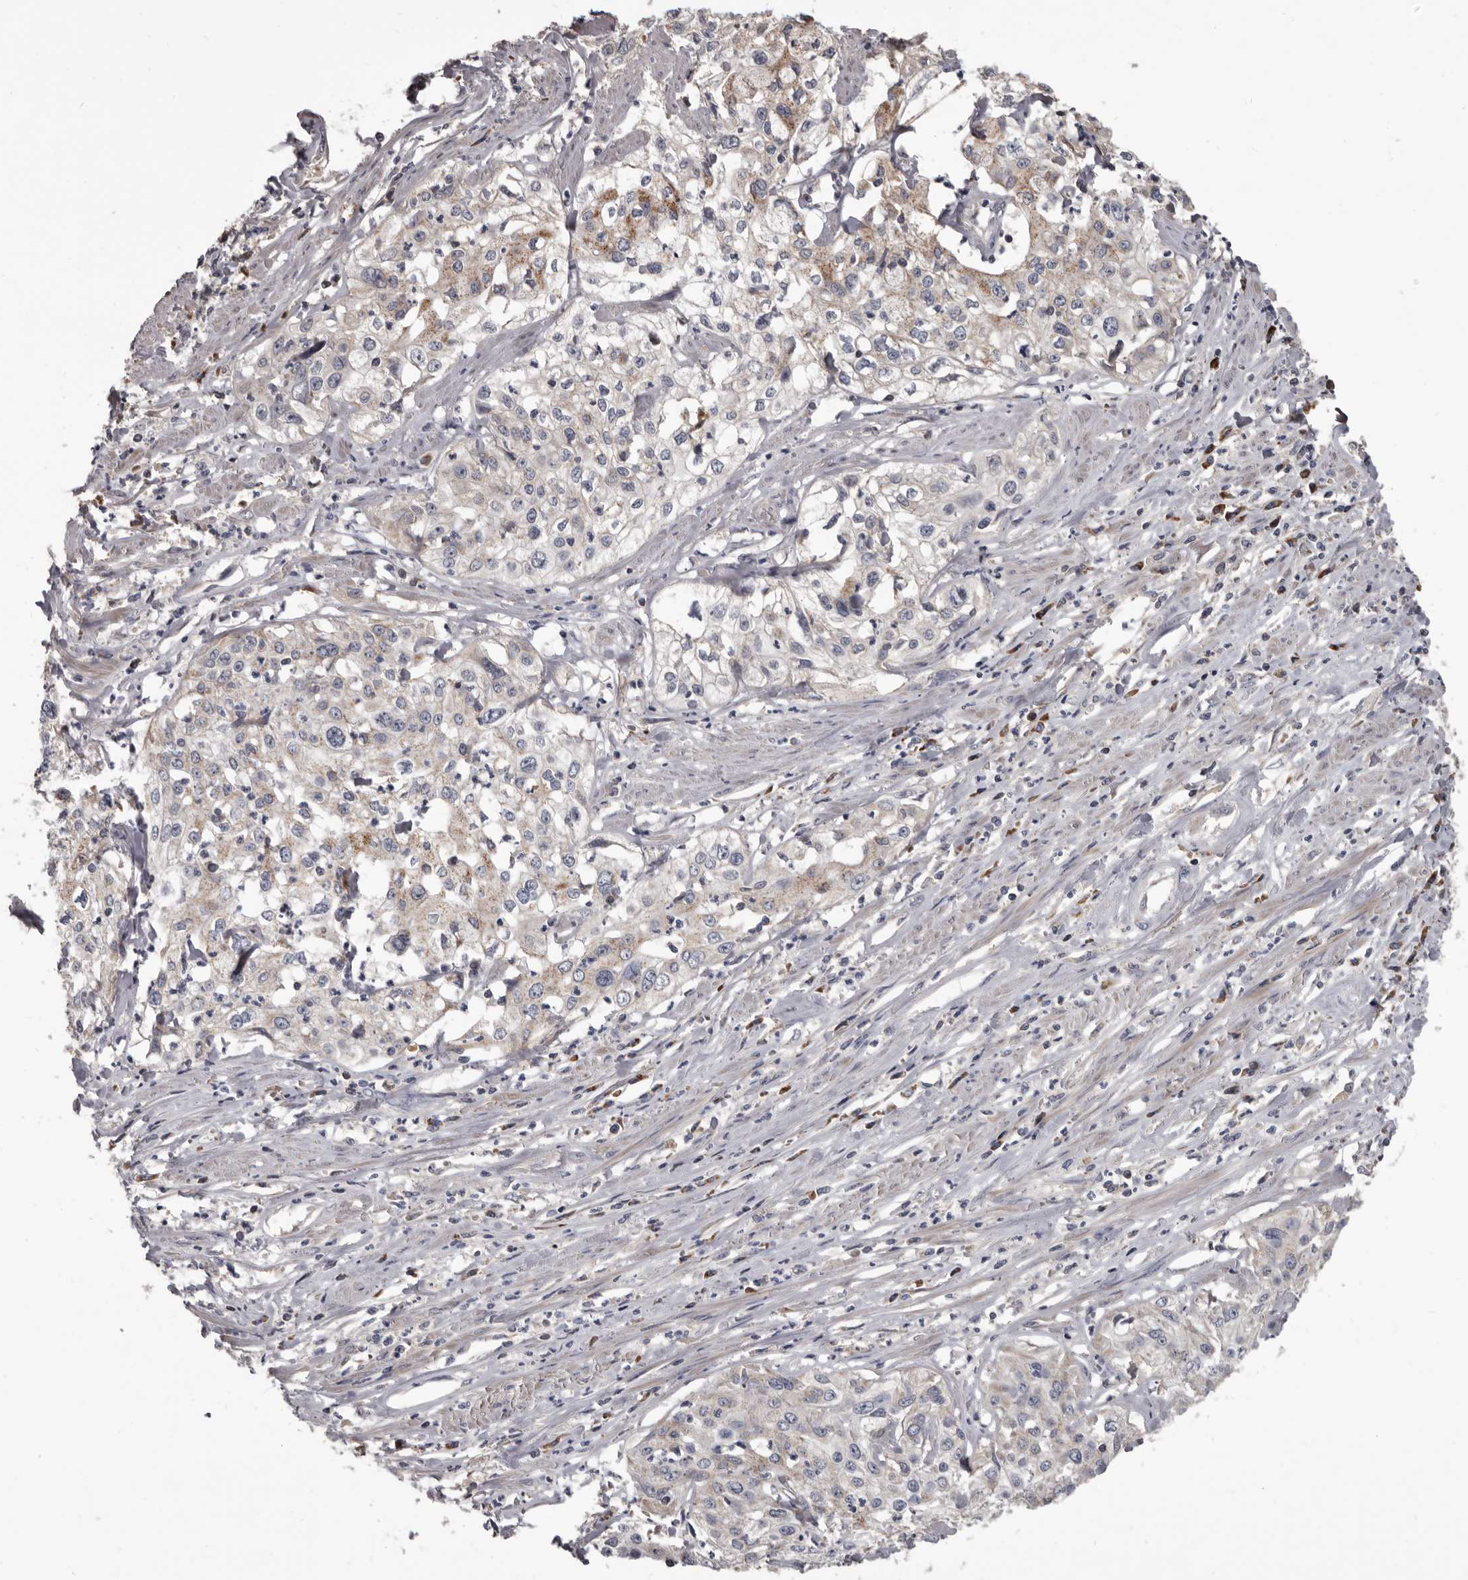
{"staining": {"intensity": "weak", "quantity": "25%-75%", "location": "cytoplasmic/membranous"}, "tissue": "cervical cancer", "cell_type": "Tumor cells", "image_type": "cancer", "snomed": [{"axis": "morphology", "description": "Squamous cell carcinoma, NOS"}, {"axis": "topography", "description": "Cervix"}], "caption": "This photomicrograph reveals immunohistochemistry (IHC) staining of human cervical cancer, with low weak cytoplasmic/membranous positivity in about 25%-75% of tumor cells.", "gene": "ALDH5A1", "patient": {"sex": "female", "age": 31}}